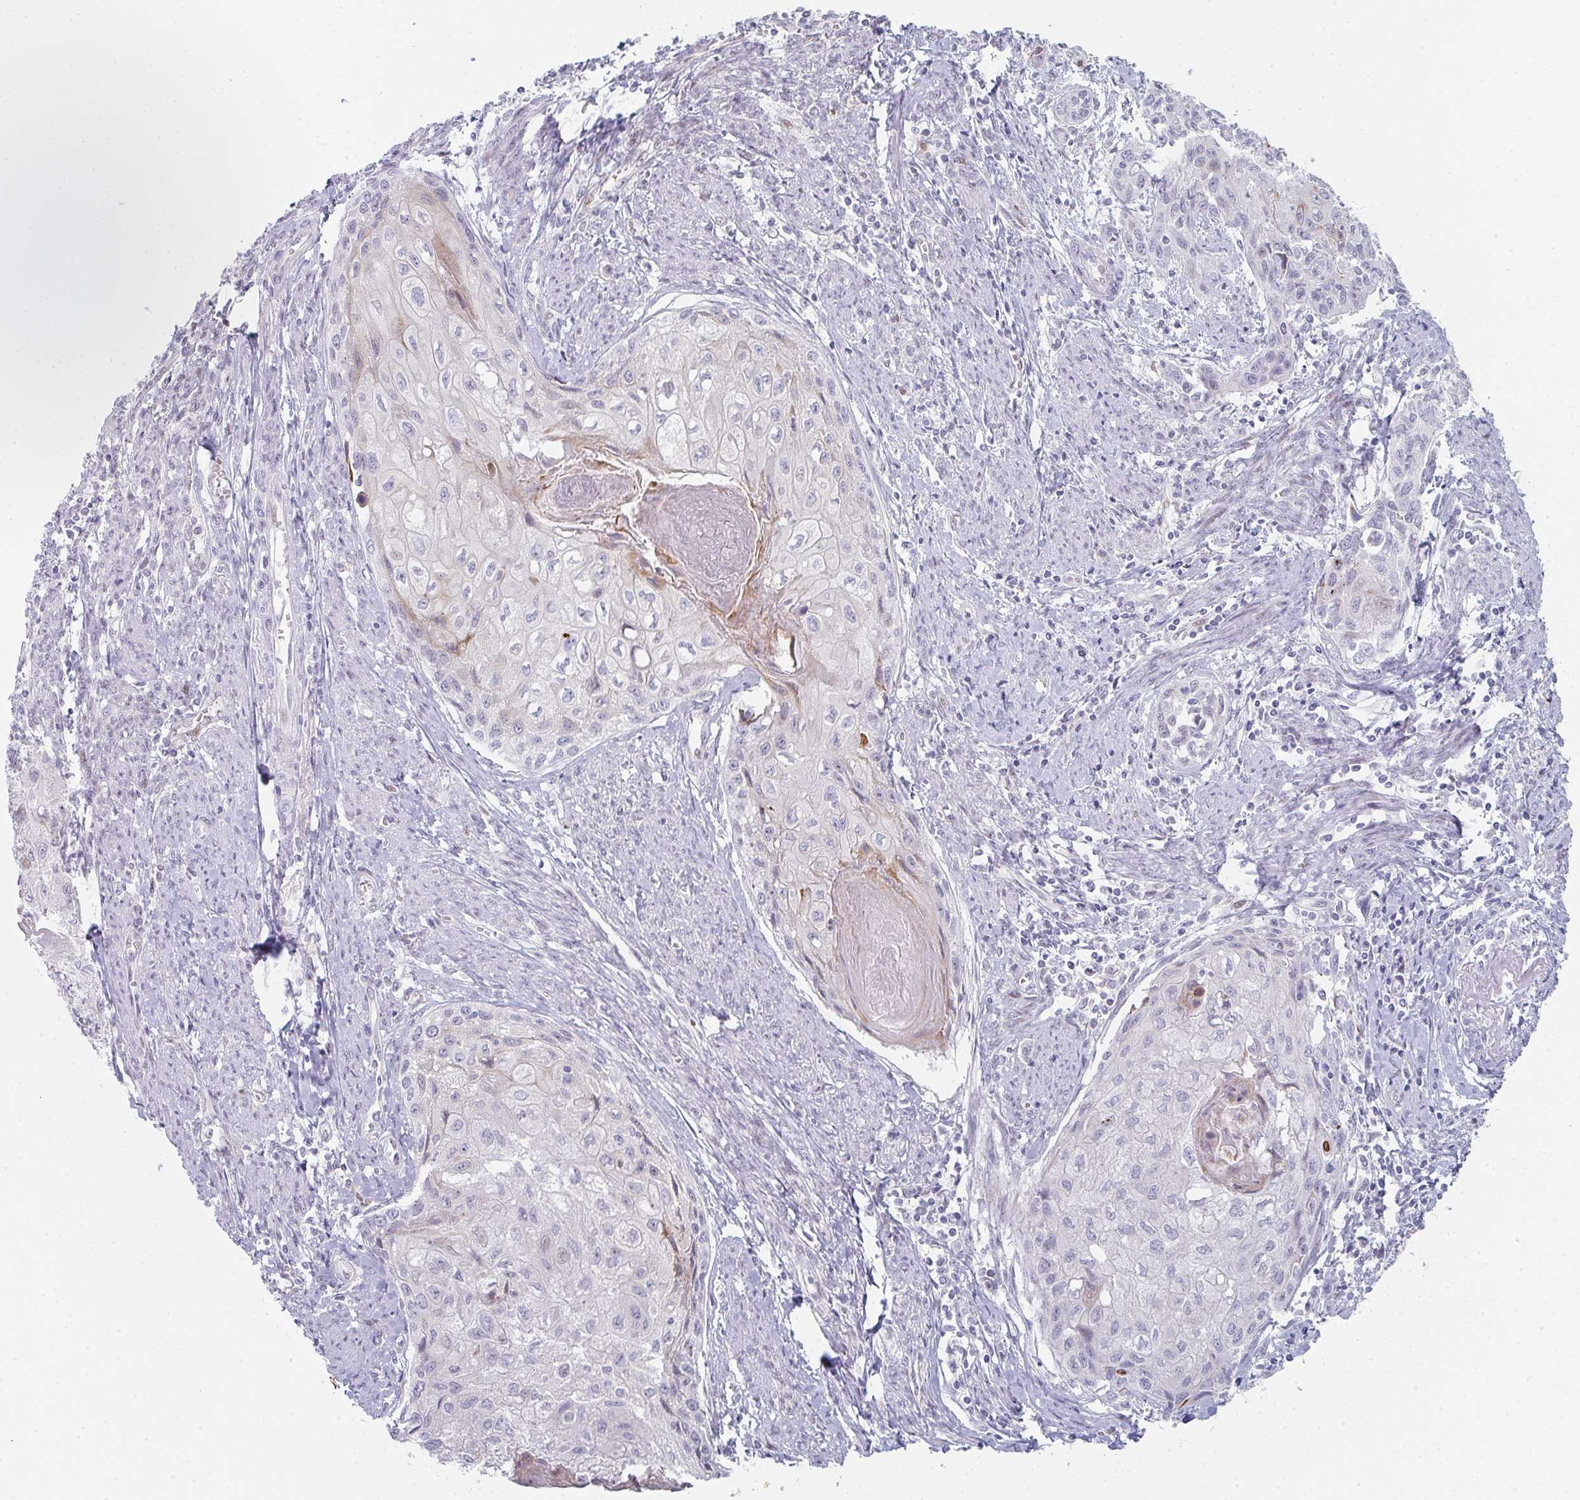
{"staining": {"intensity": "negative", "quantity": "none", "location": "none"}, "tissue": "cervical cancer", "cell_type": "Tumor cells", "image_type": "cancer", "snomed": [{"axis": "morphology", "description": "Squamous cell carcinoma, NOS"}, {"axis": "topography", "description": "Cervix"}], "caption": "The histopathology image demonstrates no significant staining in tumor cells of cervical cancer (squamous cell carcinoma).", "gene": "POU2AF2", "patient": {"sex": "female", "age": 67}}